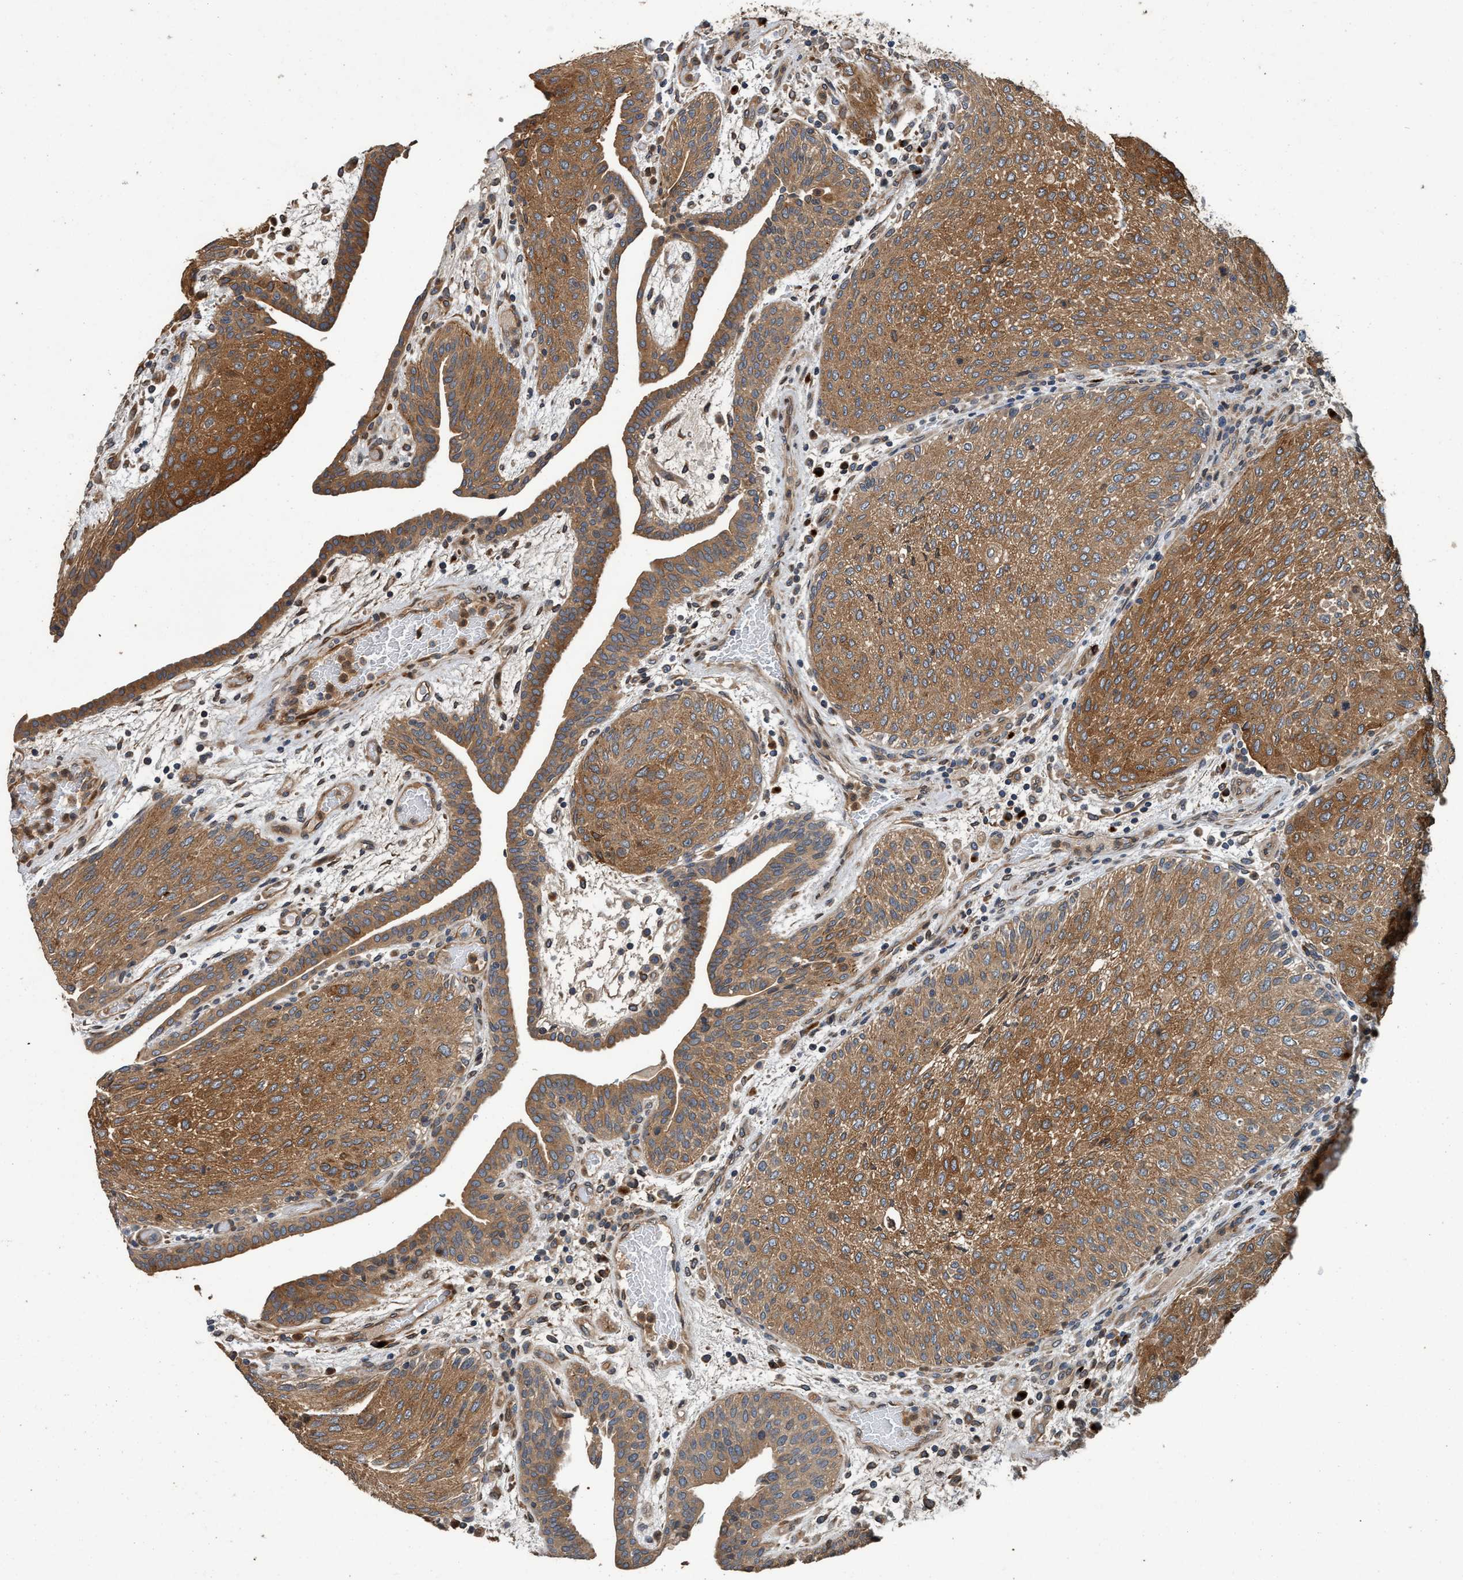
{"staining": {"intensity": "strong", "quantity": ">75%", "location": "cytoplasmic/membranous"}, "tissue": "urothelial cancer", "cell_type": "Tumor cells", "image_type": "cancer", "snomed": [{"axis": "morphology", "description": "Urothelial carcinoma, Low grade"}, {"axis": "morphology", "description": "Urothelial carcinoma, High grade"}, {"axis": "topography", "description": "Urinary bladder"}], "caption": "DAB (3,3'-diaminobenzidine) immunohistochemical staining of high-grade urothelial carcinoma reveals strong cytoplasmic/membranous protein expression in approximately >75% of tumor cells.", "gene": "MACC1", "patient": {"sex": "male", "age": 35}}